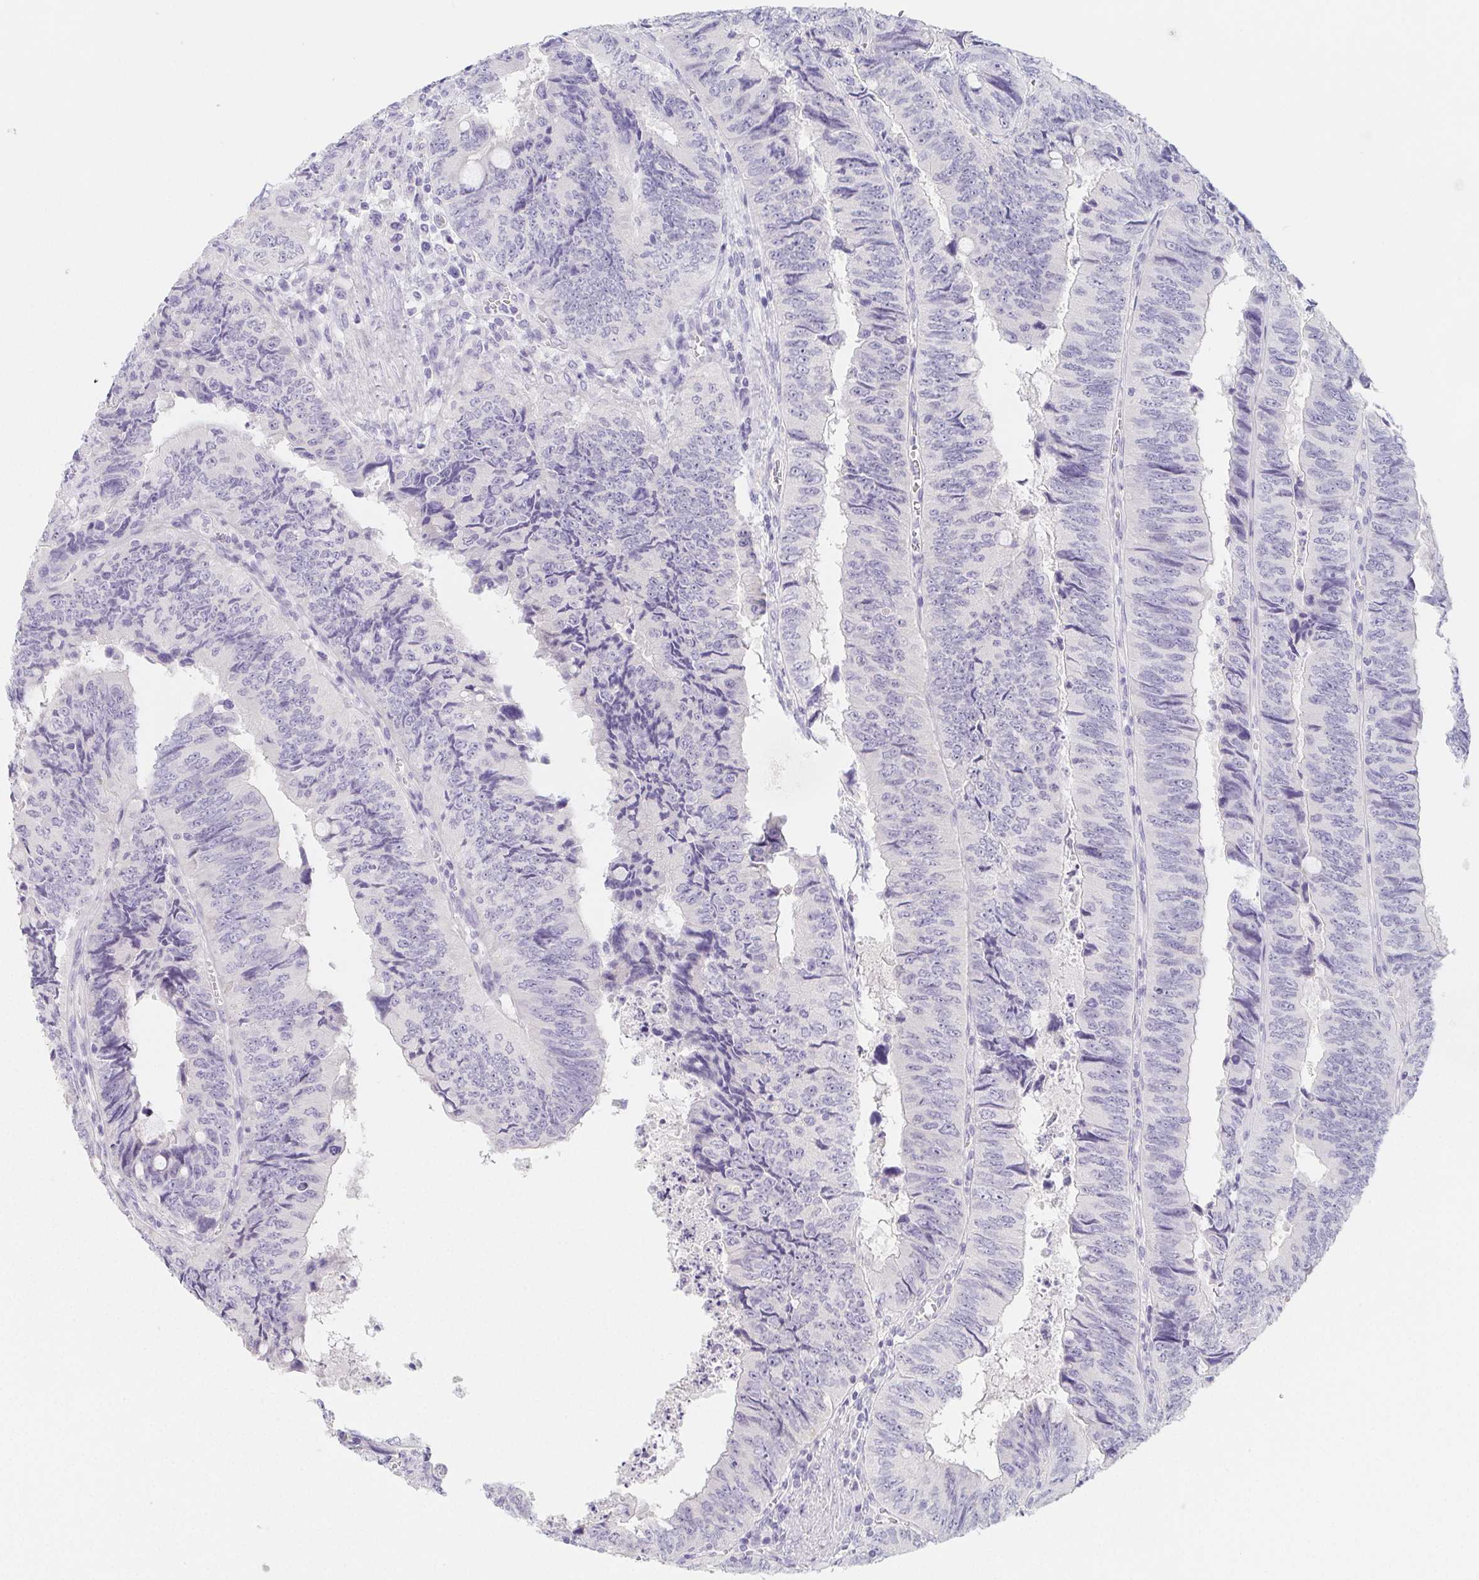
{"staining": {"intensity": "negative", "quantity": "none", "location": "none"}, "tissue": "colorectal cancer", "cell_type": "Tumor cells", "image_type": "cancer", "snomed": [{"axis": "morphology", "description": "Adenocarcinoma, NOS"}, {"axis": "topography", "description": "Colon"}], "caption": "Immunohistochemical staining of colorectal cancer (adenocarcinoma) shows no significant positivity in tumor cells. (DAB (3,3'-diaminobenzidine) immunohistochemistry (IHC), high magnification).", "gene": "GLIPR1L1", "patient": {"sex": "female", "age": 84}}